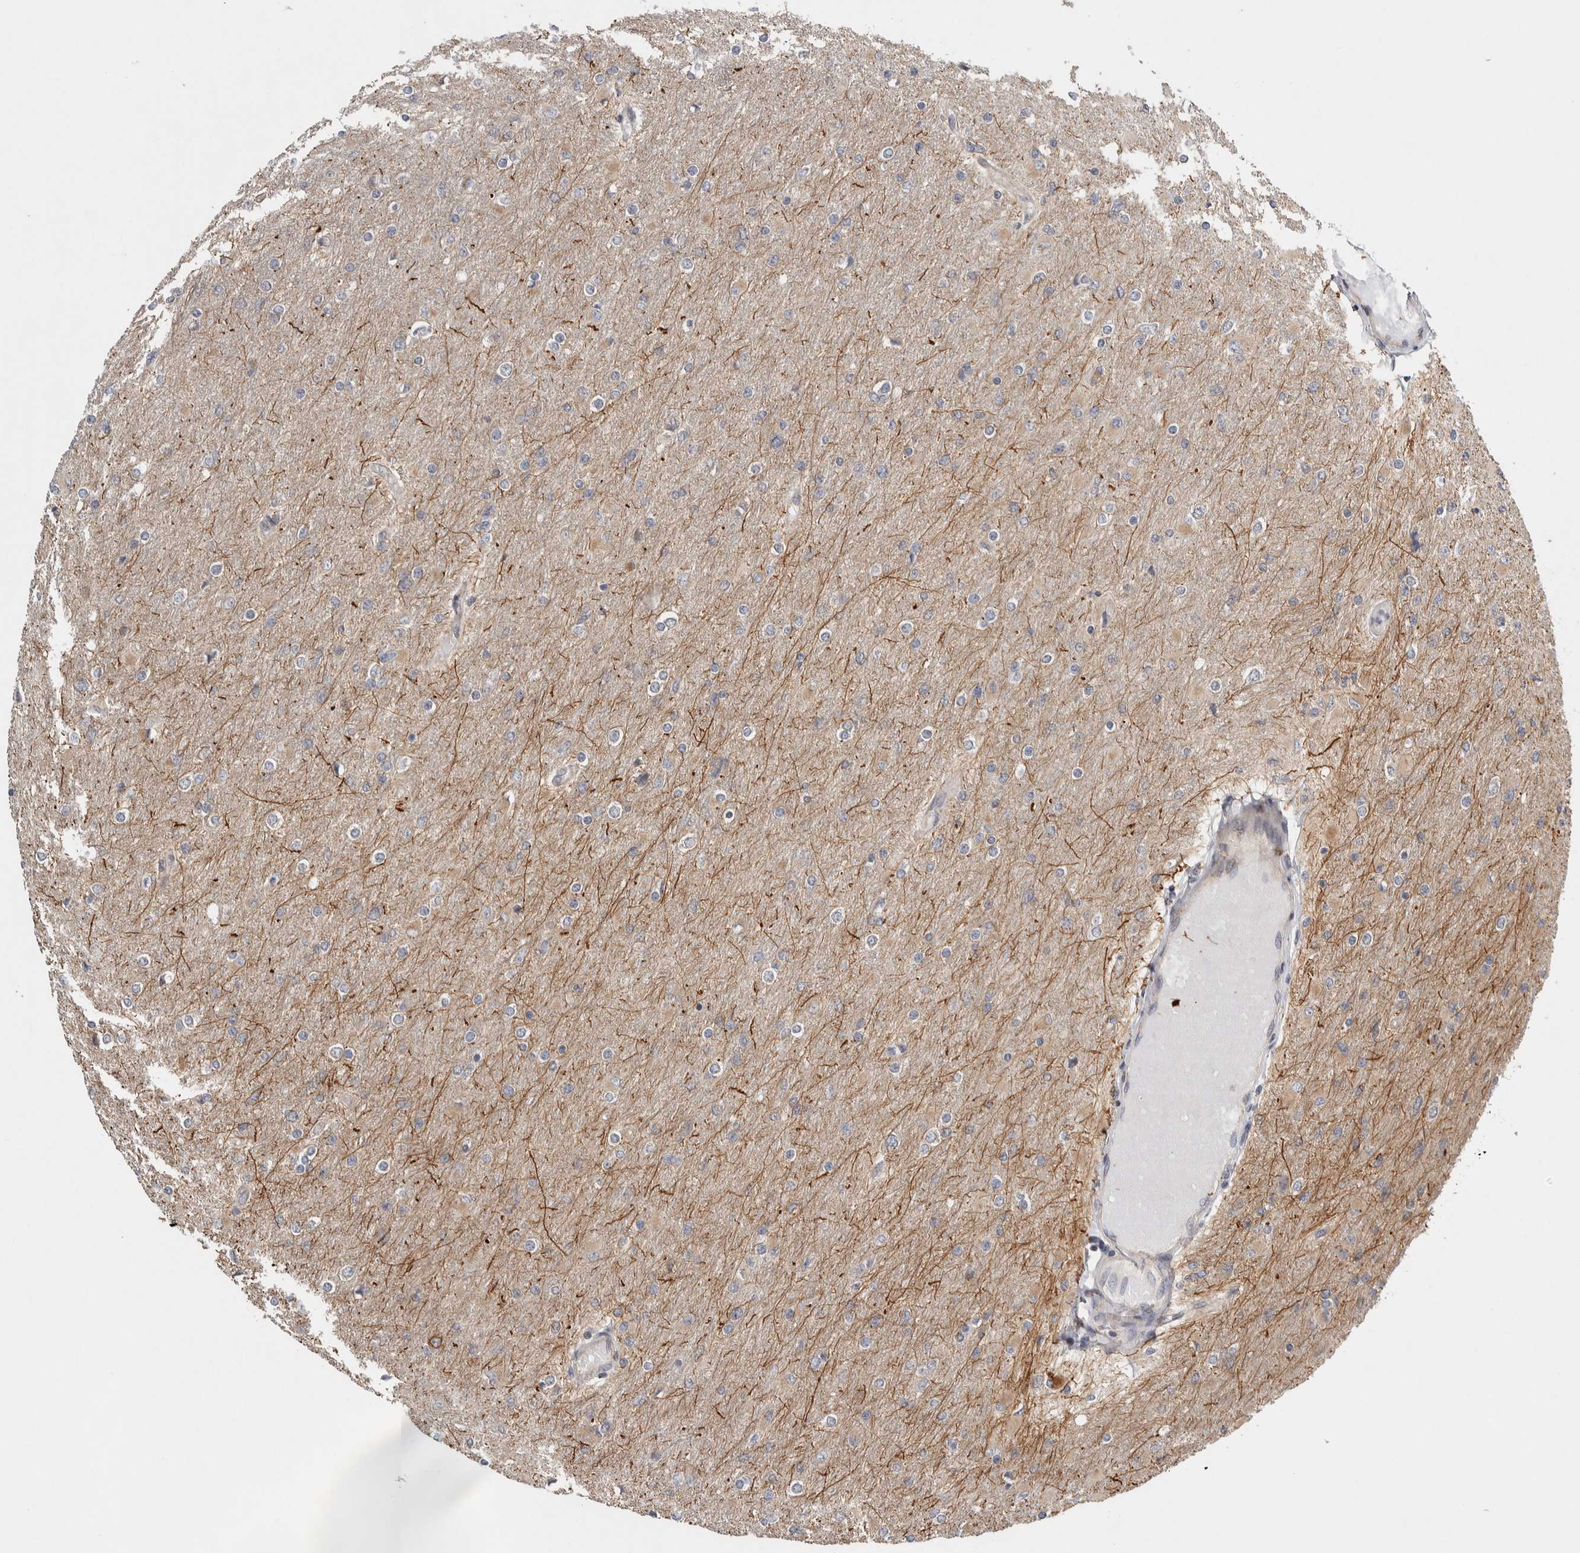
{"staining": {"intensity": "weak", "quantity": "<25%", "location": "cytoplasmic/membranous"}, "tissue": "glioma", "cell_type": "Tumor cells", "image_type": "cancer", "snomed": [{"axis": "morphology", "description": "Glioma, malignant, High grade"}, {"axis": "topography", "description": "Cerebral cortex"}], "caption": "Protein analysis of malignant glioma (high-grade) reveals no significant staining in tumor cells. (DAB (3,3'-diaminobenzidine) IHC, high magnification).", "gene": "TBC1D31", "patient": {"sex": "female", "age": 36}}